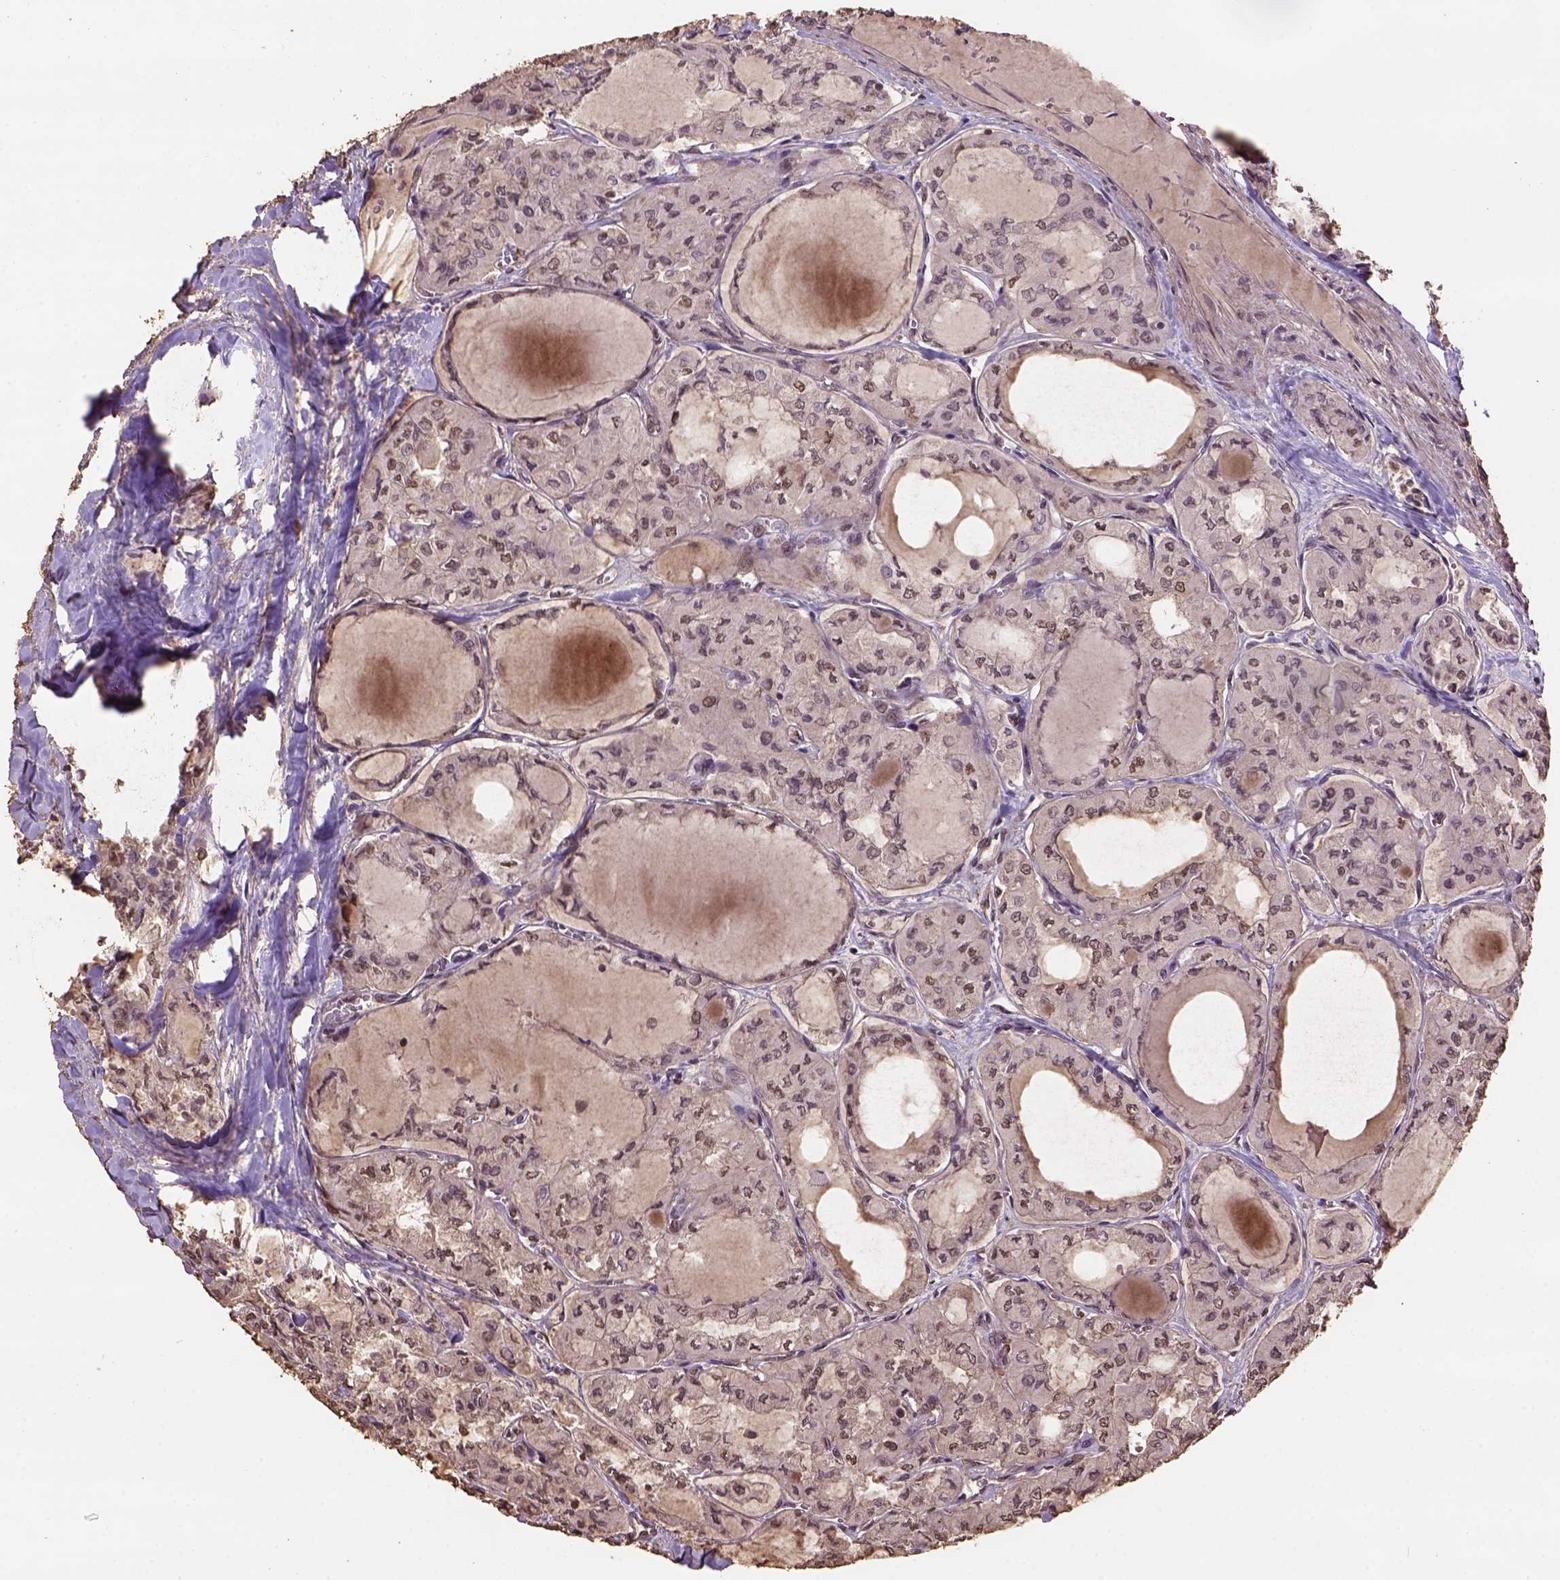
{"staining": {"intensity": "moderate", "quantity": "25%-75%", "location": "nuclear"}, "tissue": "thyroid cancer", "cell_type": "Tumor cells", "image_type": "cancer", "snomed": [{"axis": "morphology", "description": "Papillary adenocarcinoma, NOS"}, {"axis": "topography", "description": "Thyroid gland"}], "caption": "Immunohistochemical staining of papillary adenocarcinoma (thyroid) reveals moderate nuclear protein positivity in approximately 25%-75% of tumor cells.", "gene": "CSTF2T", "patient": {"sex": "male", "age": 20}}